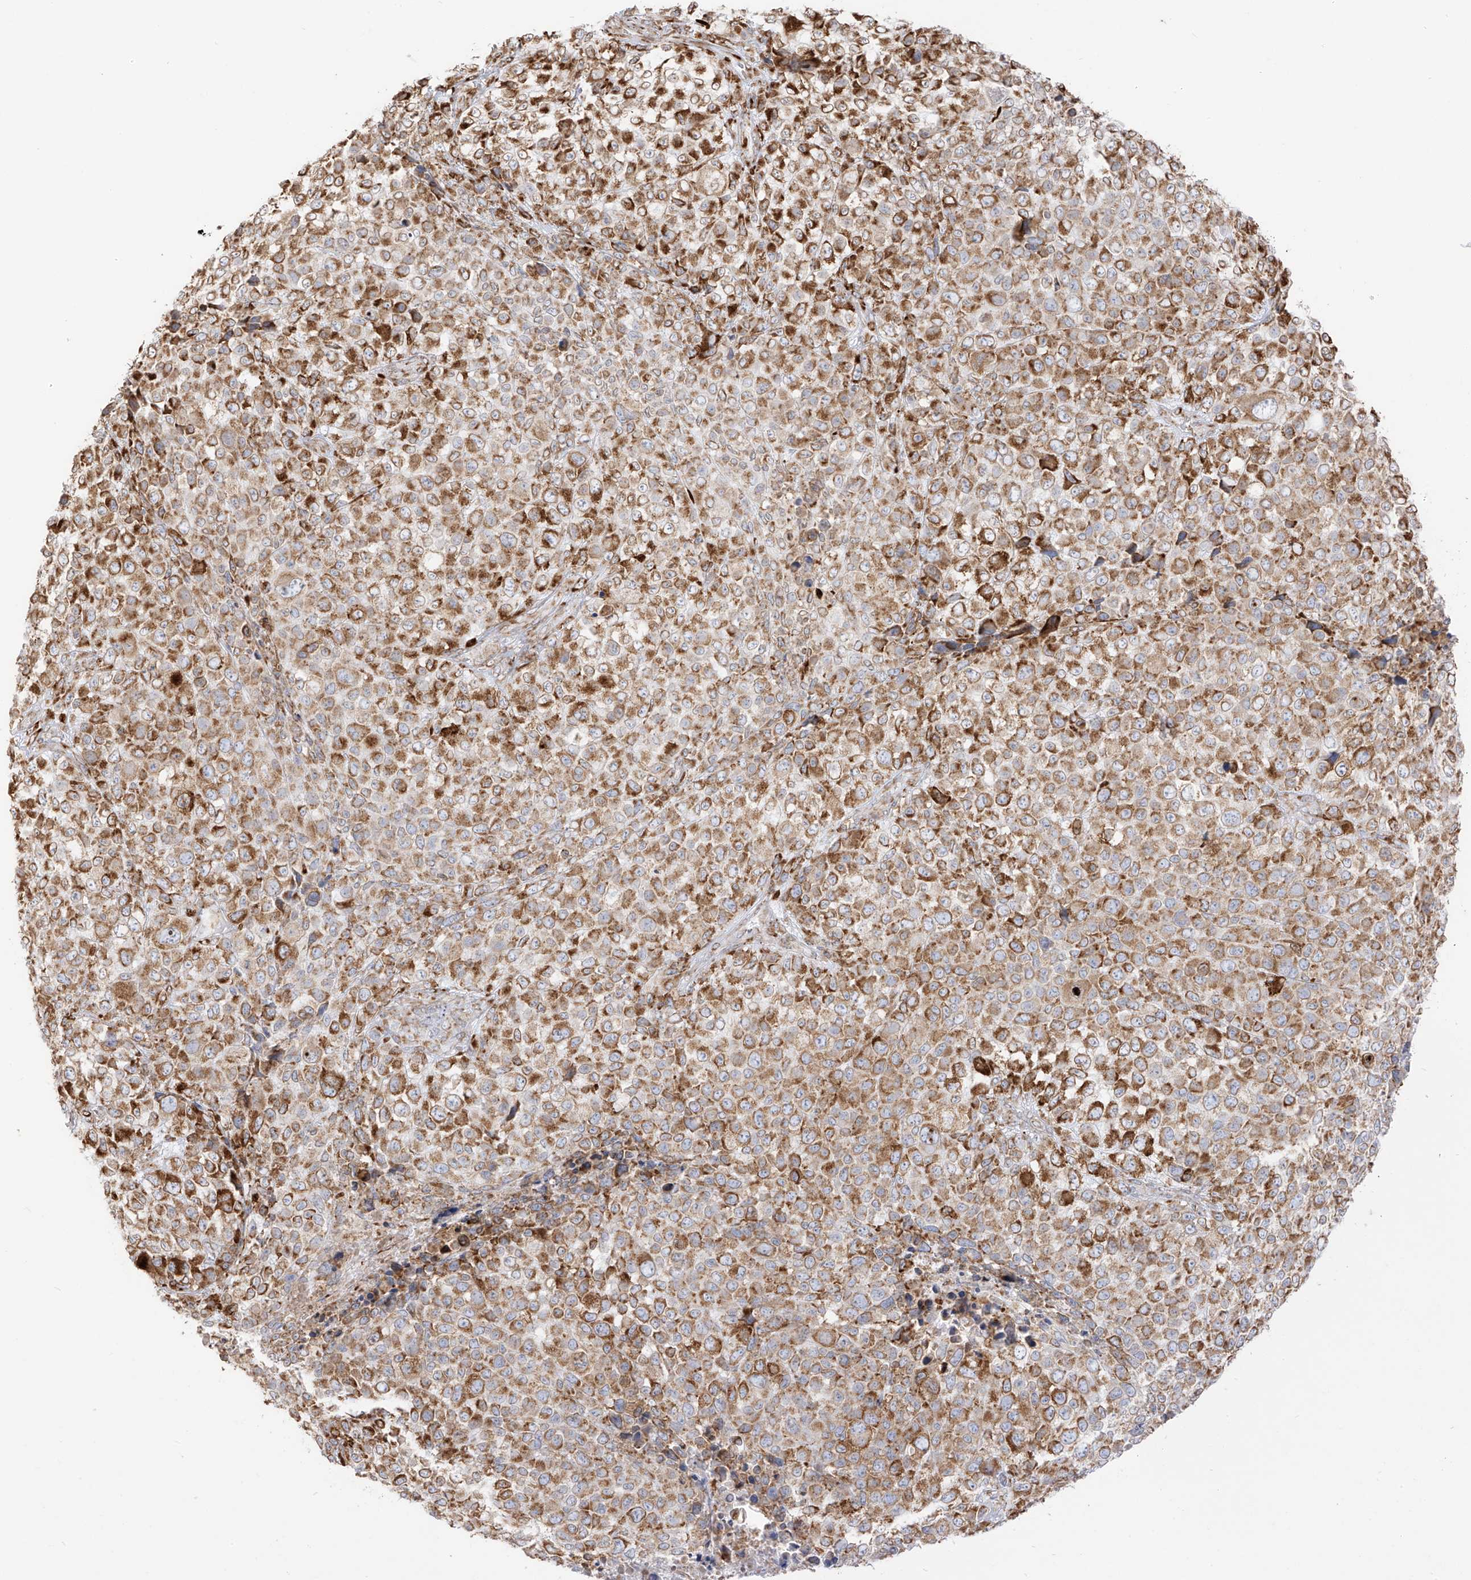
{"staining": {"intensity": "moderate", "quantity": ">75%", "location": "cytoplasmic/membranous"}, "tissue": "melanoma", "cell_type": "Tumor cells", "image_type": "cancer", "snomed": [{"axis": "morphology", "description": "Malignant melanoma, NOS"}, {"axis": "topography", "description": "Skin of trunk"}], "caption": "A micrograph showing moderate cytoplasmic/membranous staining in approximately >75% of tumor cells in melanoma, as visualized by brown immunohistochemical staining.", "gene": "LRRC59", "patient": {"sex": "male", "age": 71}}